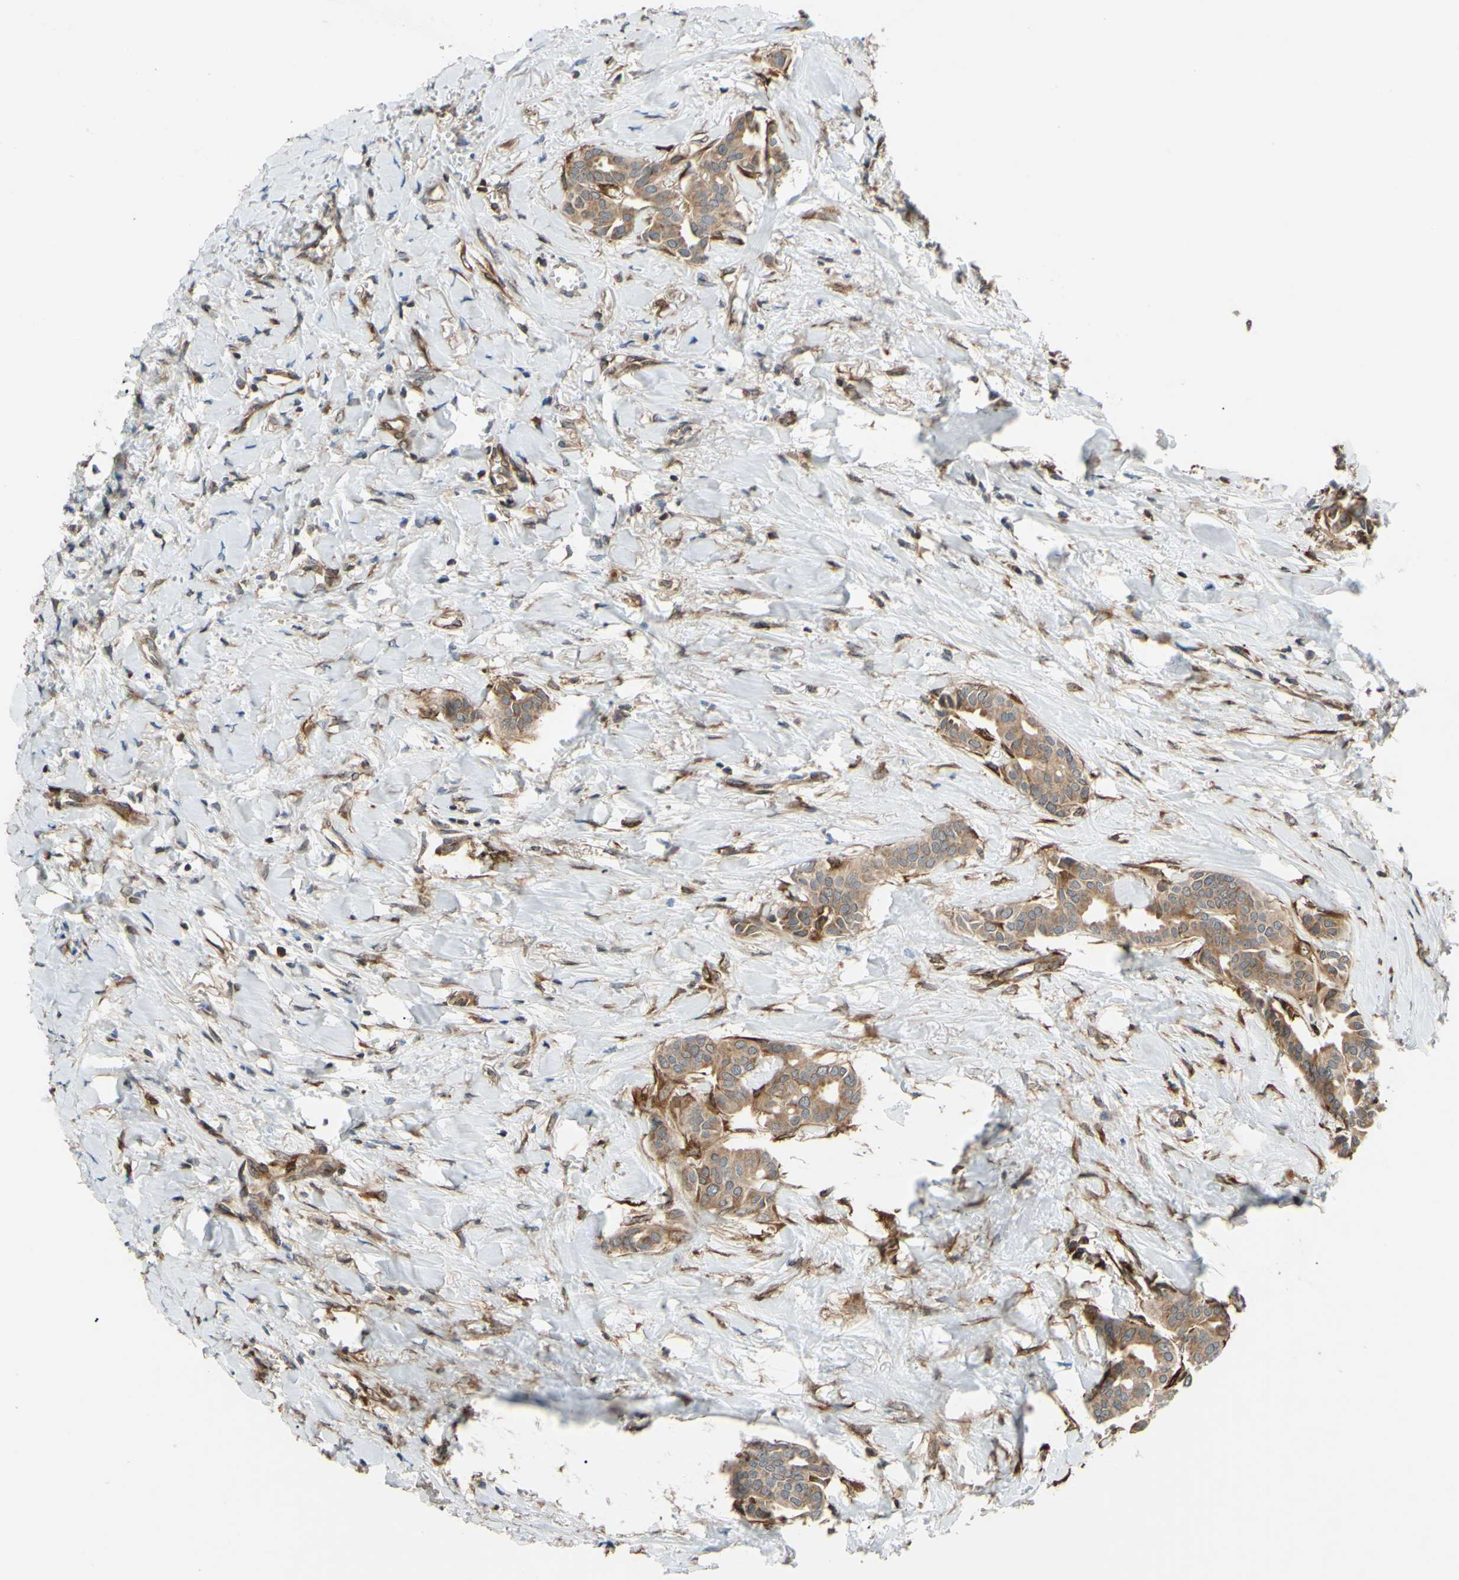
{"staining": {"intensity": "moderate", "quantity": ">75%", "location": "cytoplasmic/membranous"}, "tissue": "head and neck cancer", "cell_type": "Tumor cells", "image_type": "cancer", "snomed": [{"axis": "morphology", "description": "Adenocarcinoma, NOS"}, {"axis": "topography", "description": "Salivary gland"}, {"axis": "topography", "description": "Head-Neck"}], "caption": "Immunohistochemistry (IHC) histopathology image of neoplastic tissue: adenocarcinoma (head and neck) stained using immunohistochemistry (IHC) shows medium levels of moderate protein expression localized specifically in the cytoplasmic/membranous of tumor cells, appearing as a cytoplasmic/membranous brown color.", "gene": "PRAF2", "patient": {"sex": "female", "age": 59}}